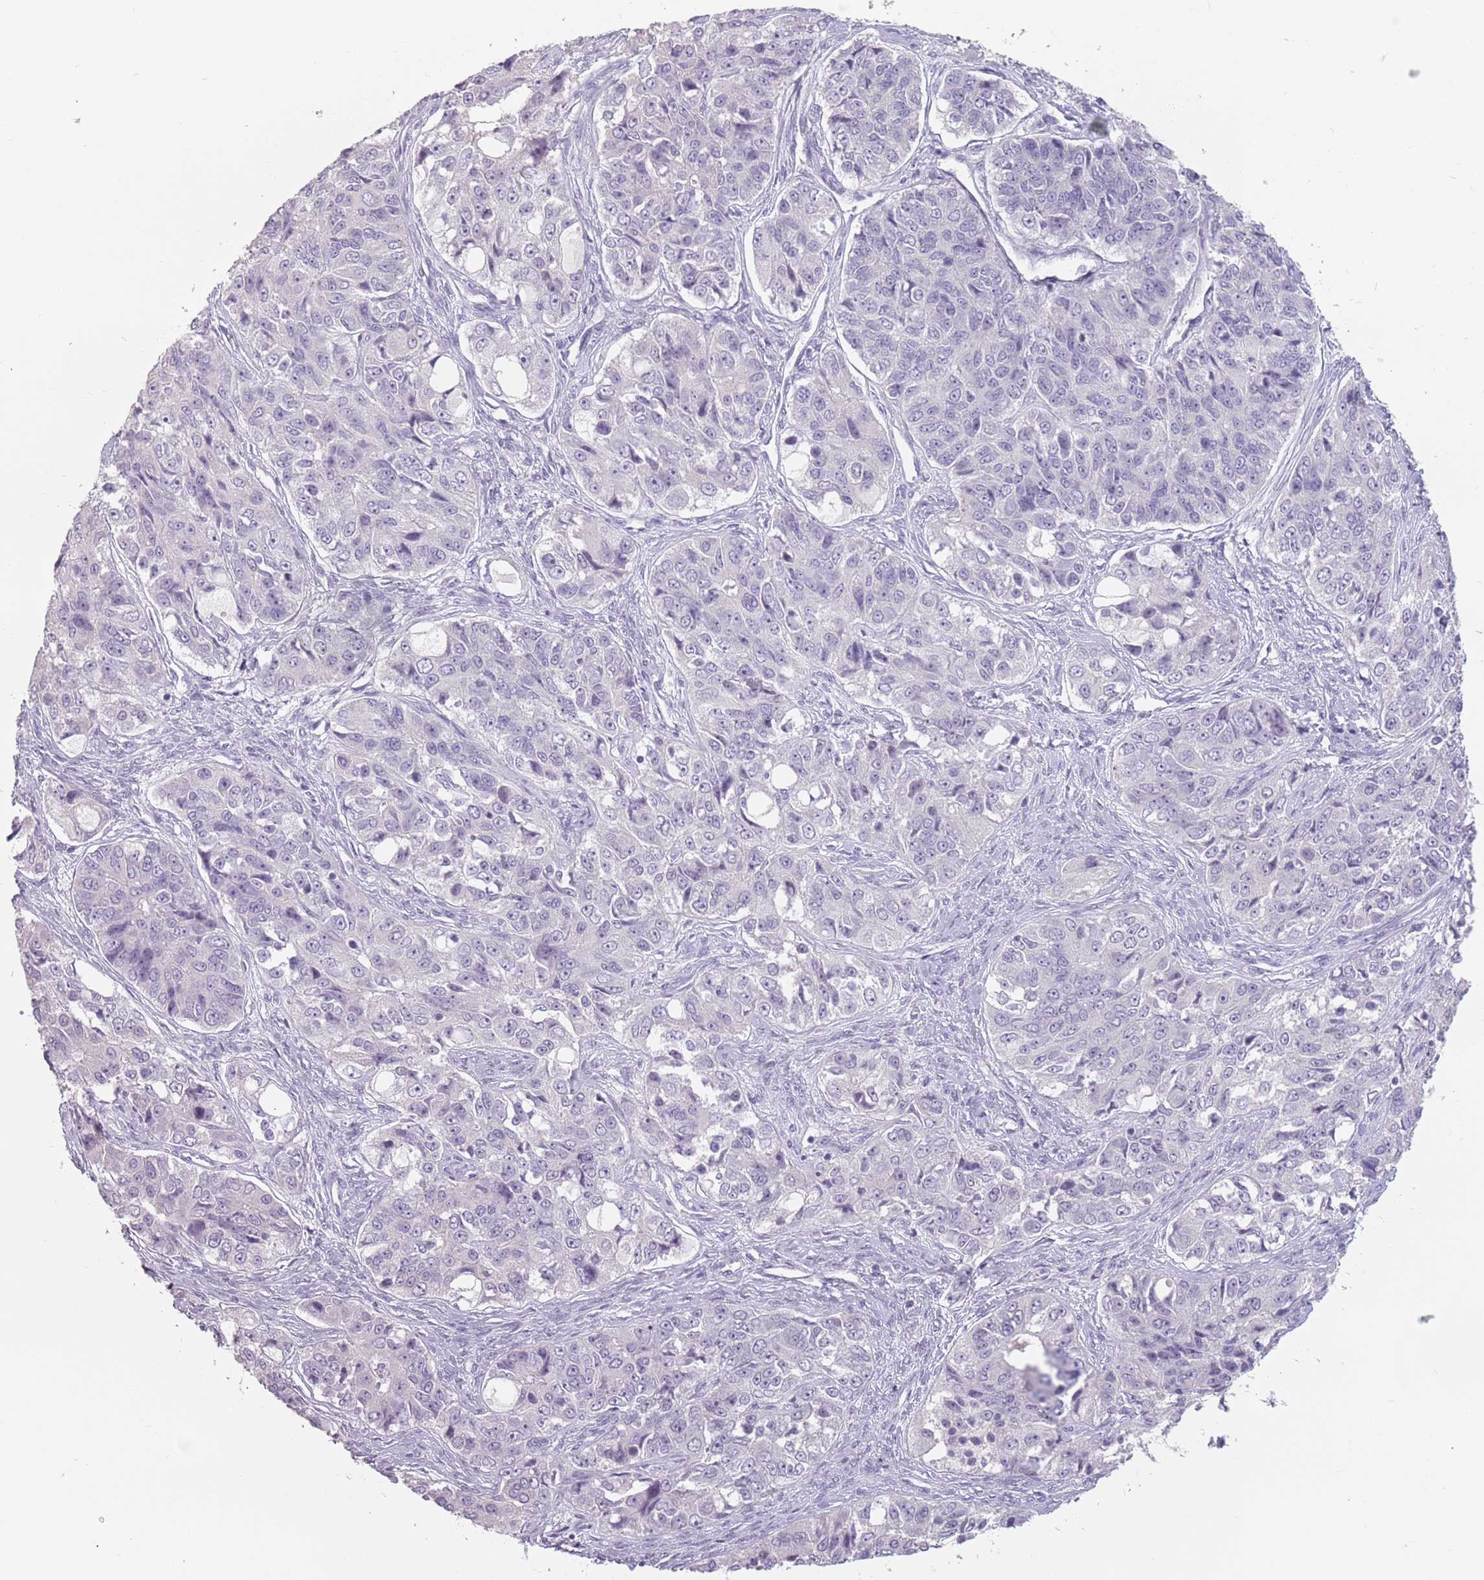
{"staining": {"intensity": "negative", "quantity": "none", "location": "none"}, "tissue": "ovarian cancer", "cell_type": "Tumor cells", "image_type": "cancer", "snomed": [{"axis": "morphology", "description": "Carcinoma, endometroid"}, {"axis": "topography", "description": "Ovary"}], "caption": "Immunohistochemistry of ovarian endometroid carcinoma displays no positivity in tumor cells.", "gene": "CEP19", "patient": {"sex": "female", "age": 51}}